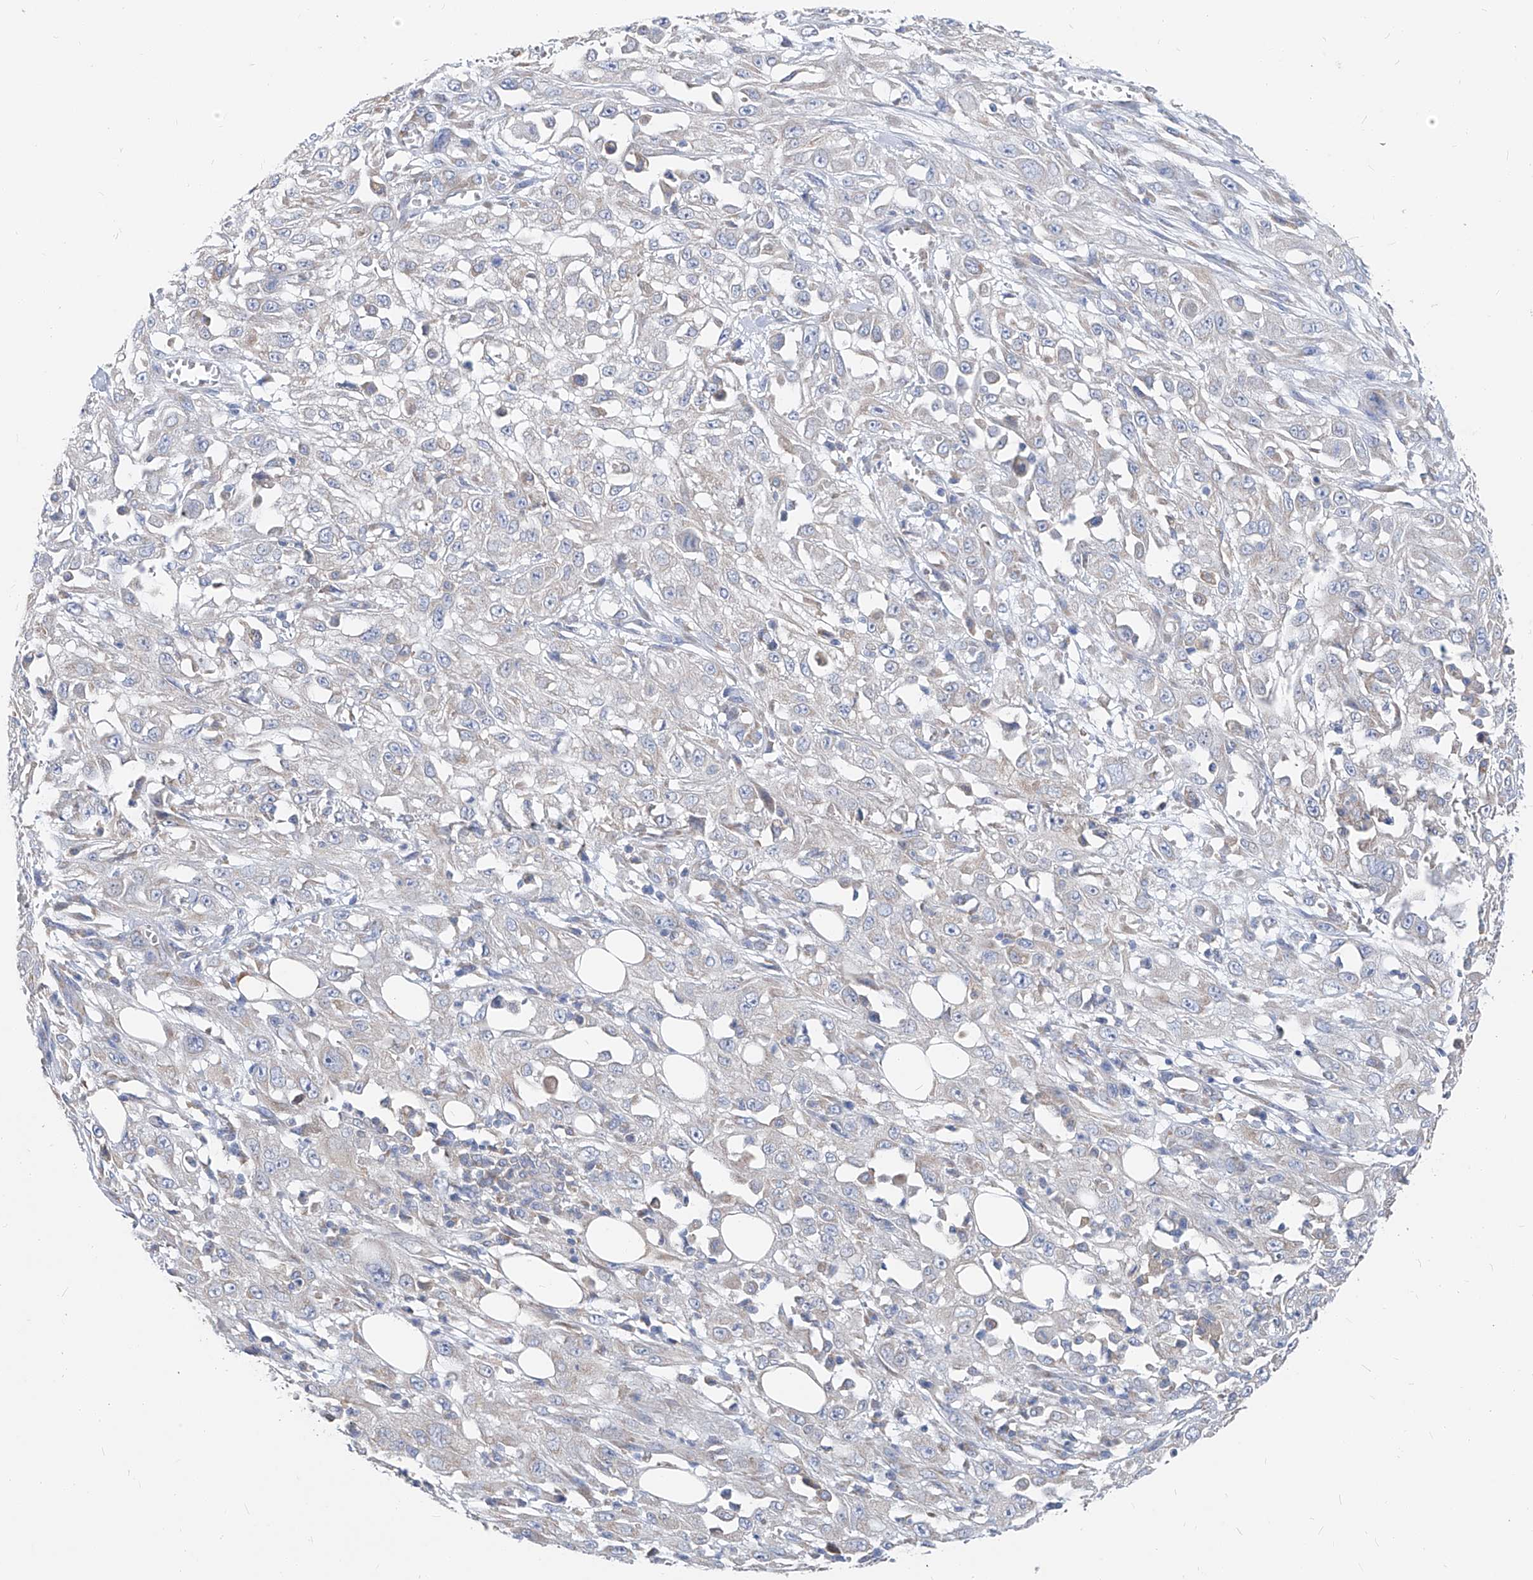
{"staining": {"intensity": "negative", "quantity": "none", "location": "none"}, "tissue": "skin cancer", "cell_type": "Tumor cells", "image_type": "cancer", "snomed": [{"axis": "morphology", "description": "Squamous cell carcinoma, NOS"}, {"axis": "morphology", "description": "Squamous cell carcinoma, metastatic, NOS"}, {"axis": "topography", "description": "Skin"}, {"axis": "topography", "description": "Lymph node"}], "caption": "A micrograph of skin cancer (metastatic squamous cell carcinoma) stained for a protein reveals no brown staining in tumor cells. (Stains: DAB immunohistochemistry with hematoxylin counter stain, Microscopy: brightfield microscopy at high magnification).", "gene": "UFL1", "patient": {"sex": "male", "age": 75}}